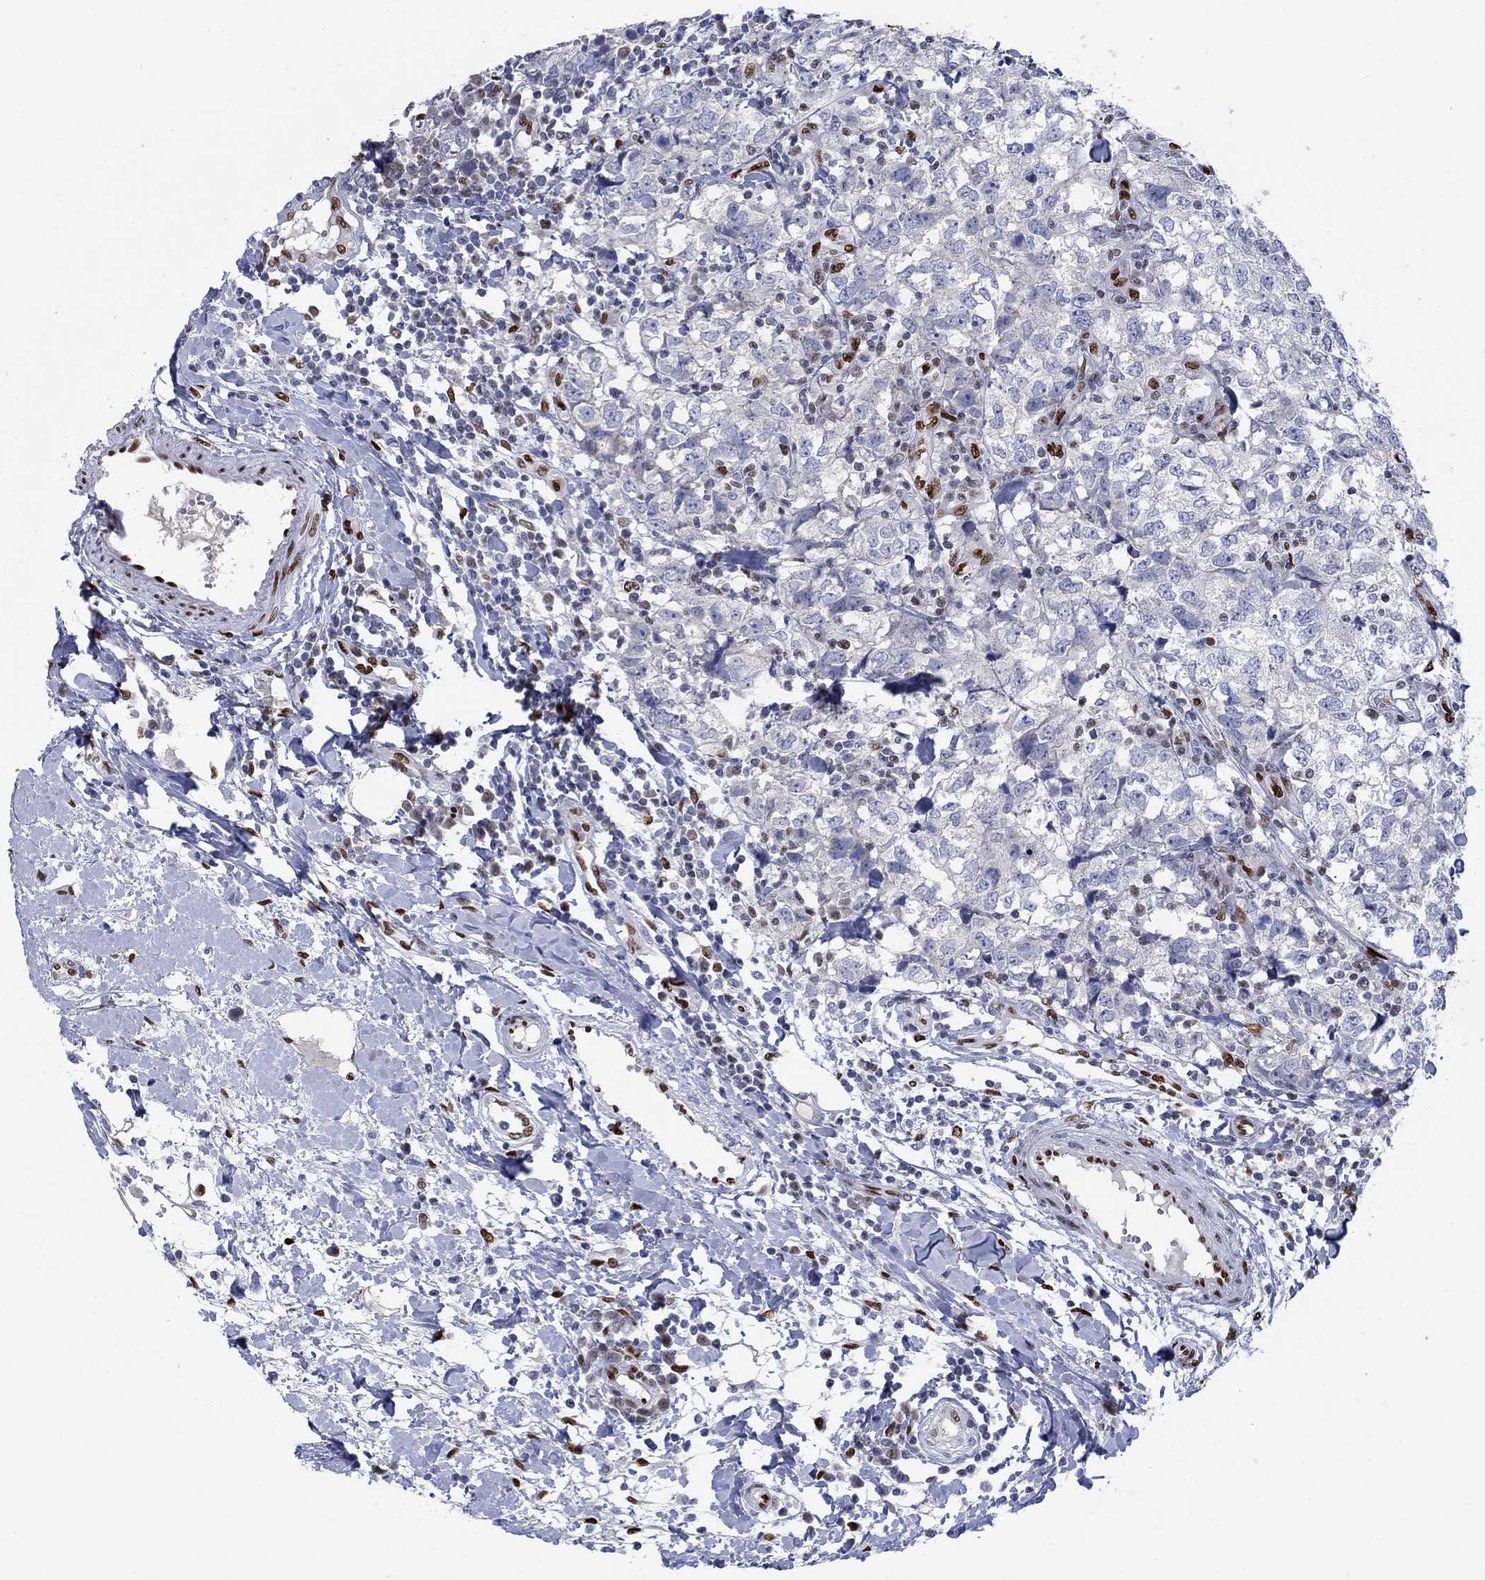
{"staining": {"intensity": "negative", "quantity": "none", "location": "none"}, "tissue": "breast cancer", "cell_type": "Tumor cells", "image_type": "cancer", "snomed": [{"axis": "morphology", "description": "Duct carcinoma"}, {"axis": "topography", "description": "Breast"}], "caption": "IHC of human breast intraductal carcinoma displays no expression in tumor cells.", "gene": "ZEB1", "patient": {"sex": "female", "age": 30}}